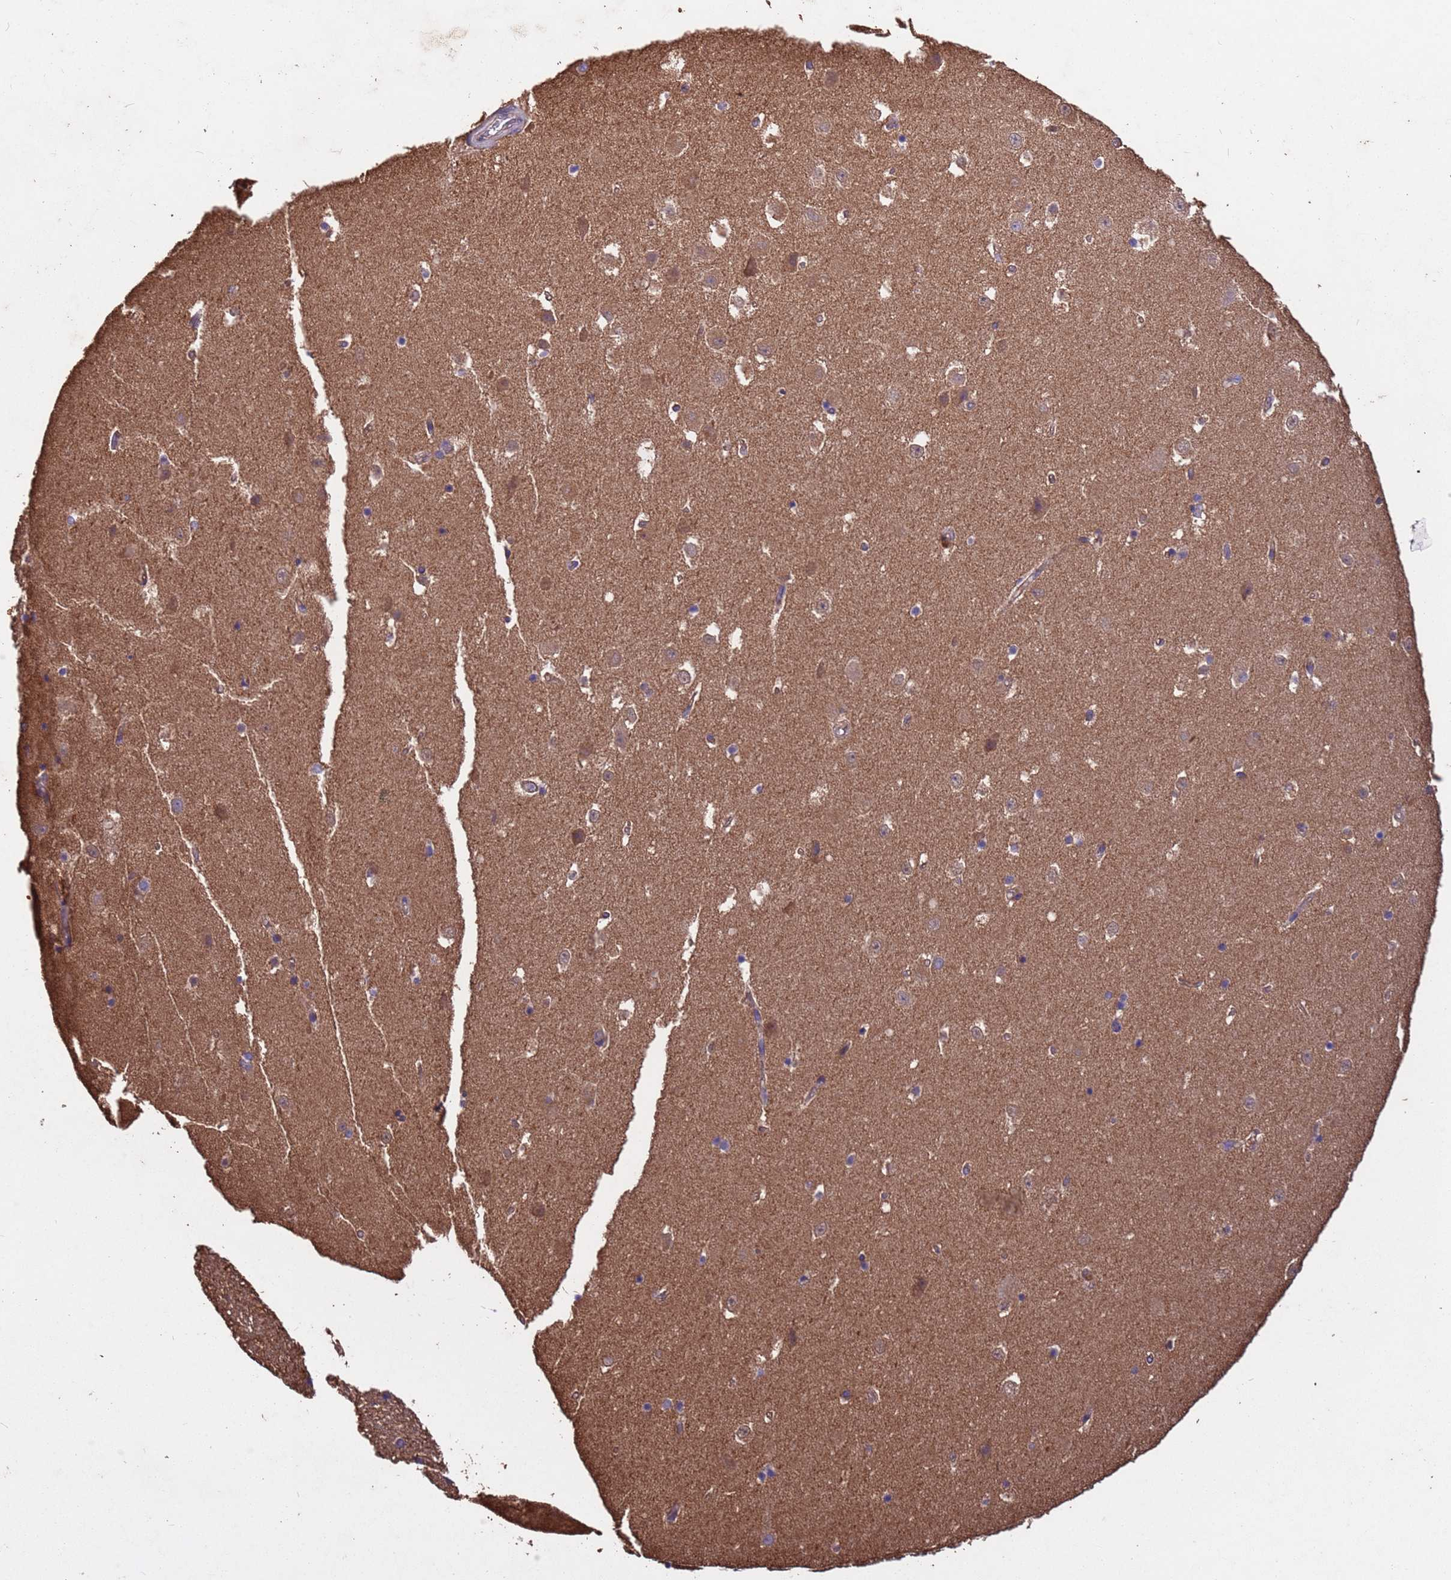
{"staining": {"intensity": "negative", "quantity": "none", "location": "none"}, "tissue": "hippocampus", "cell_type": "Glial cells", "image_type": "normal", "snomed": [{"axis": "morphology", "description": "Normal tissue, NOS"}, {"axis": "topography", "description": "Hippocampus"}], "caption": "This is an immunohistochemistry histopathology image of benign hippocampus. There is no positivity in glial cells.", "gene": "MTX3", "patient": {"sex": "female", "age": 52}}